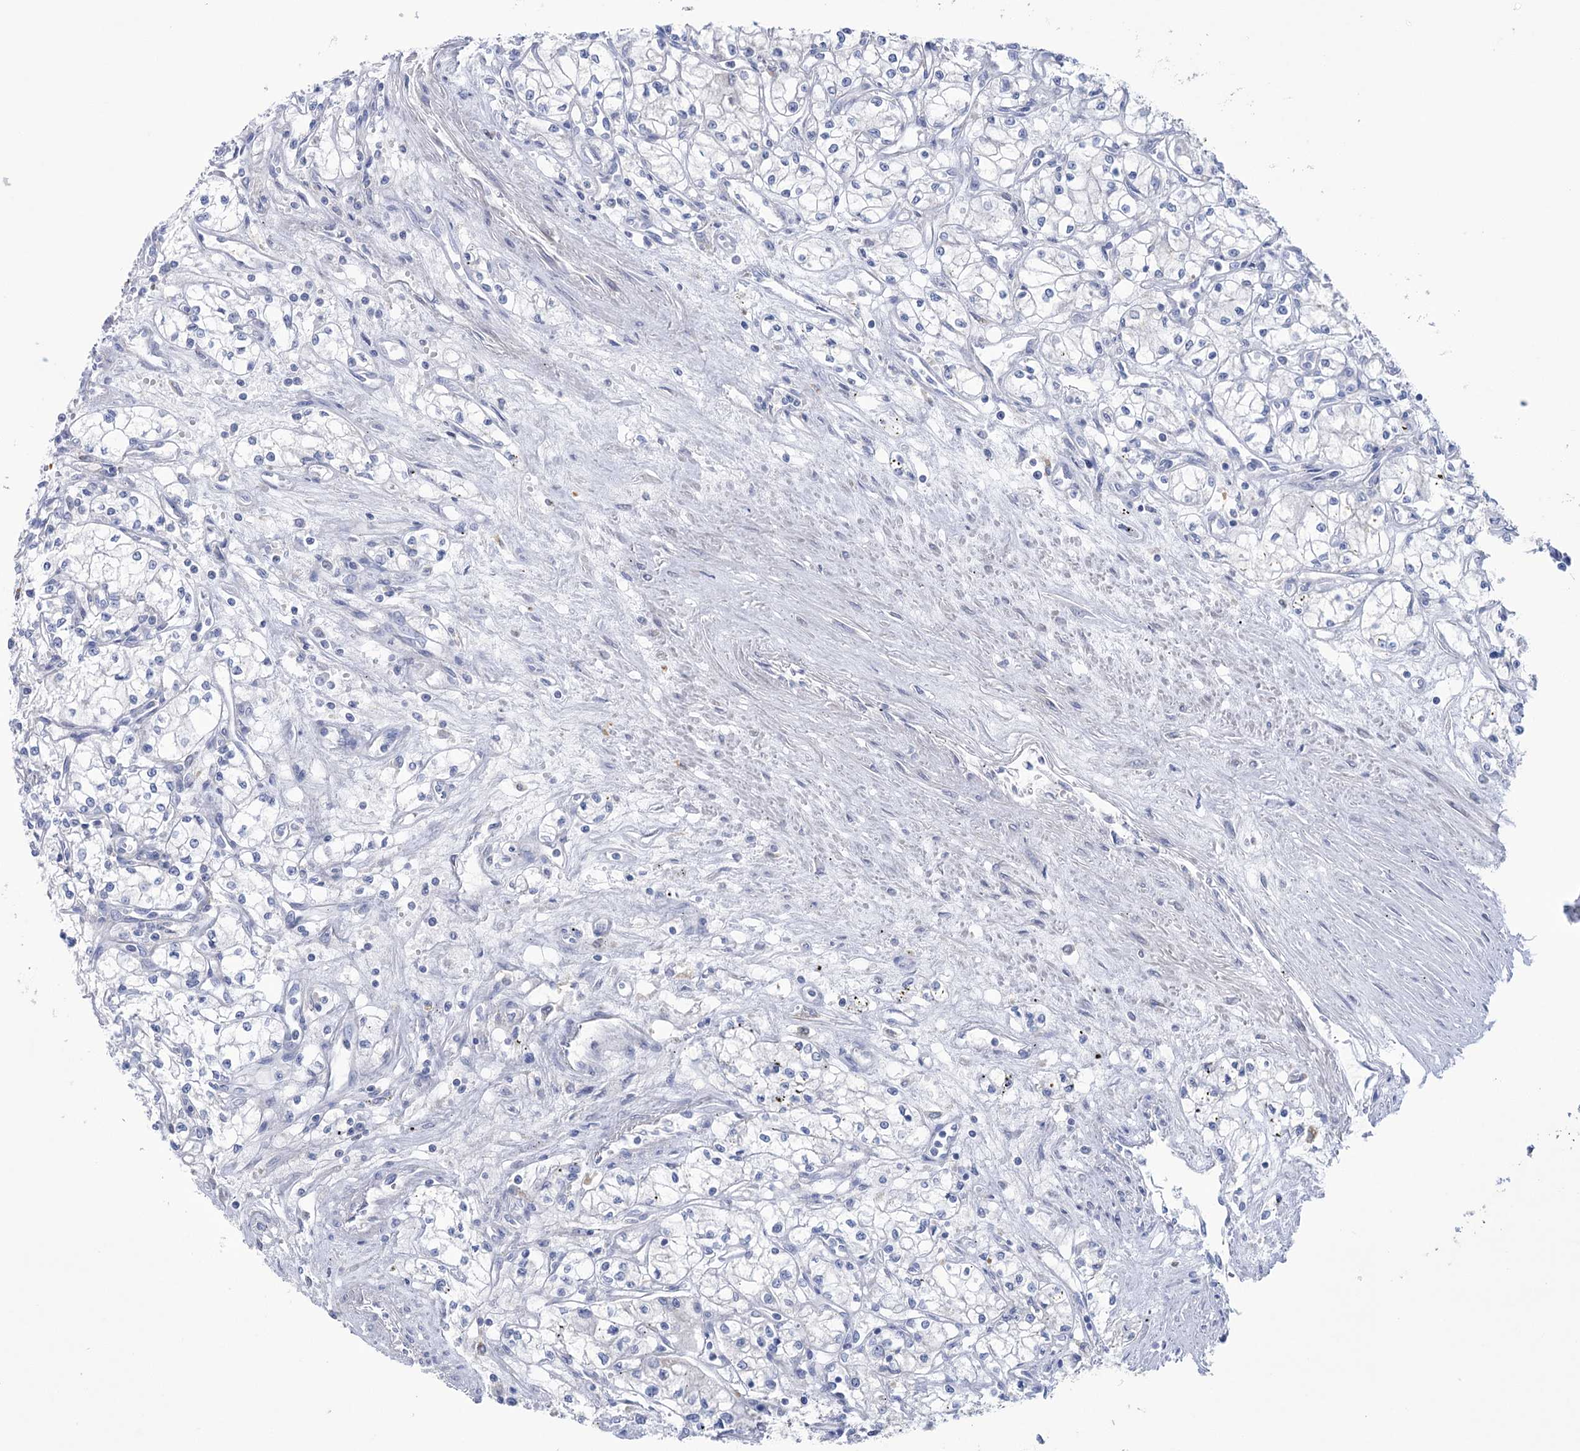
{"staining": {"intensity": "negative", "quantity": "none", "location": "none"}, "tissue": "renal cancer", "cell_type": "Tumor cells", "image_type": "cancer", "snomed": [{"axis": "morphology", "description": "Adenocarcinoma, NOS"}, {"axis": "topography", "description": "Kidney"}], "caption": "This is an immunohistochemistry (IHC) micrograph of renal cancer (adenocarcinoma). There is no expression in tumor cells.", "gene": "MTCH2", "patient": {"sex": "male", "age": 59}}